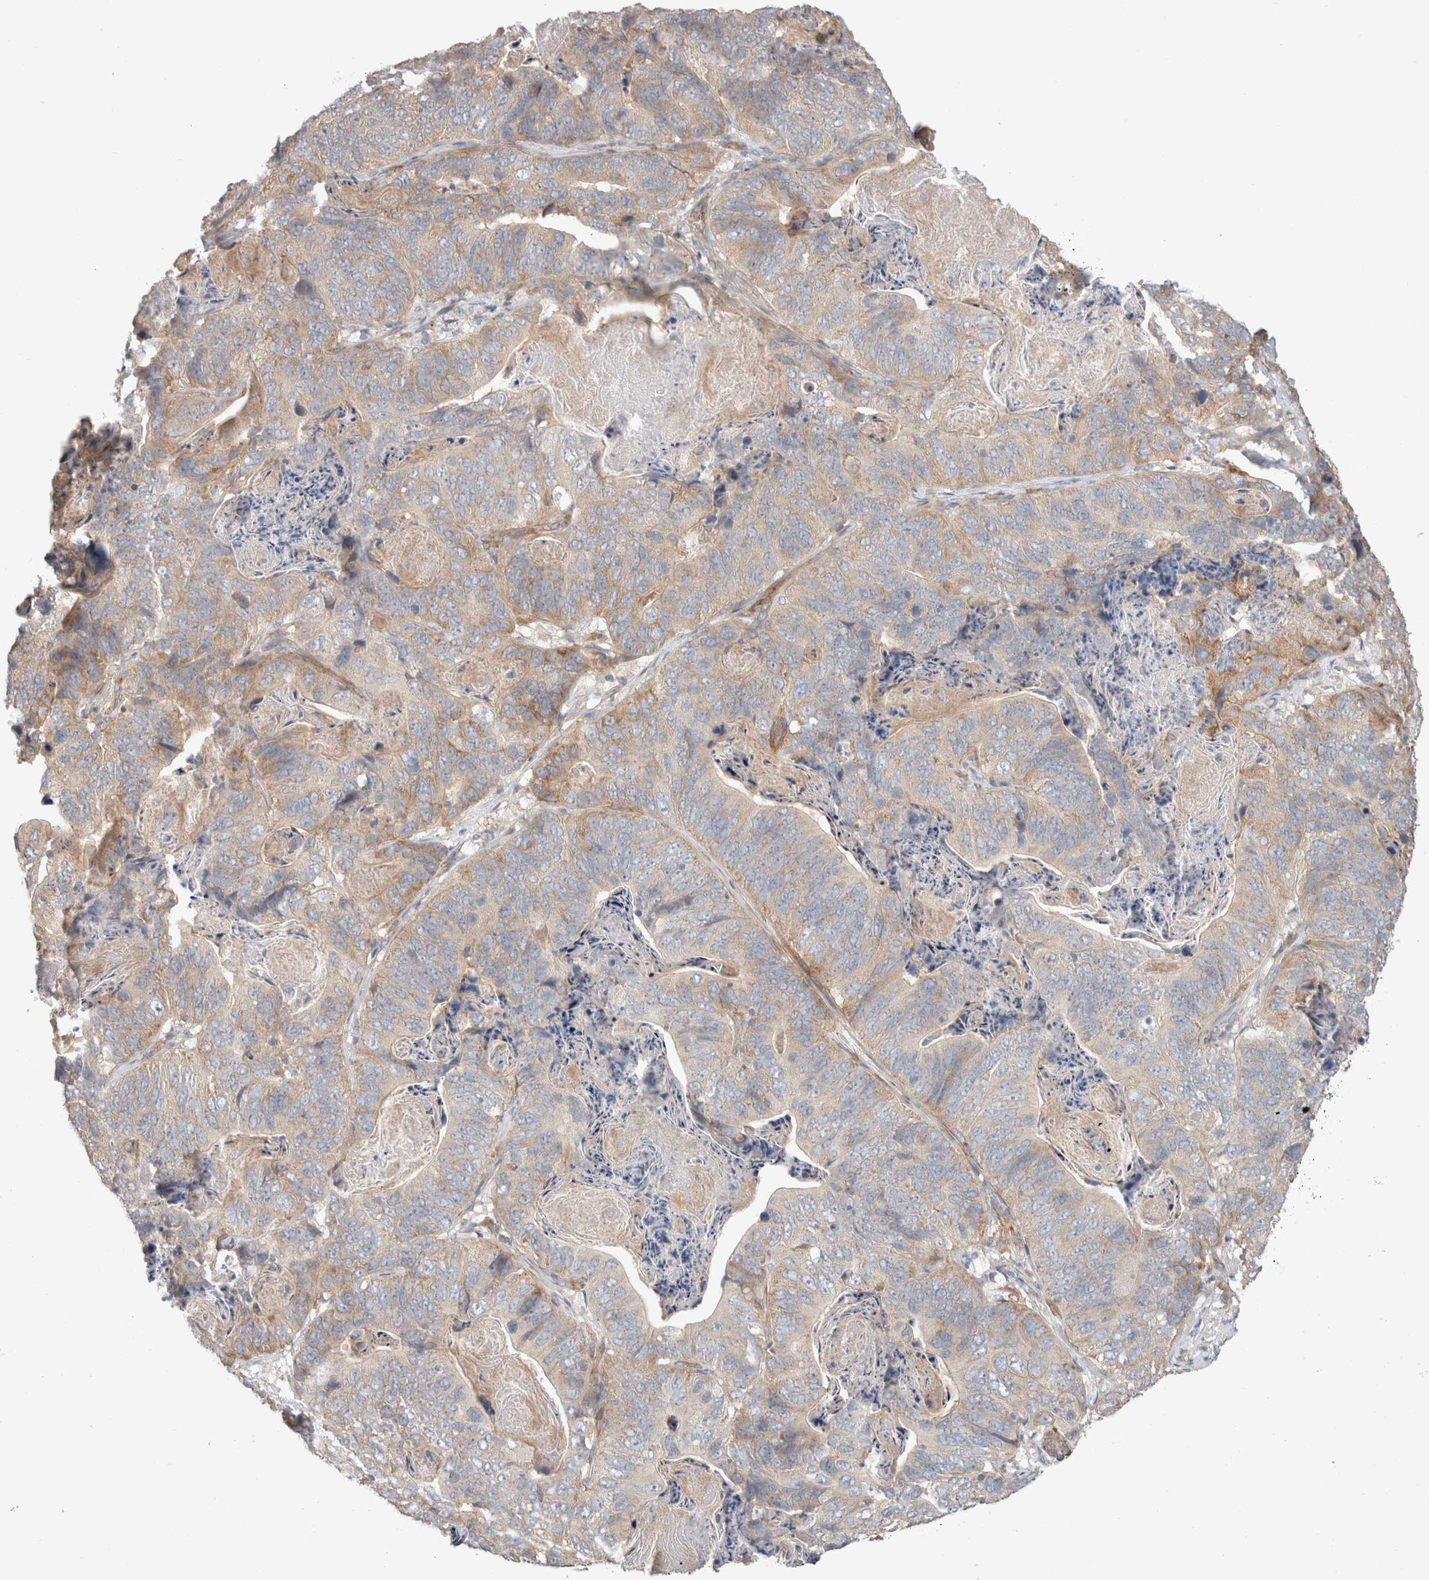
{"staining": {"intensity": "weak", "quantity": "25%-75%", "location": "cytoplasmic/membranous"}, "tissue": "stomach cancer", "cell_type": "Tumor cells", "image_type": "cancer", "snomed": [{"axis": "morphology", "description": "Normal tissue, NOS"}, {"axis": "morphology", "description": "Adenocarcinoma, NOS"}, {"axis": "topography", "description": "Stomach"}], "caption": "A brown stain shows weak cytoplasmic/membranous expression of a protein in human stomach cancer tumor cells.", "gene": "RASAL2", "patient": {"sex": "female", "age": 89}}